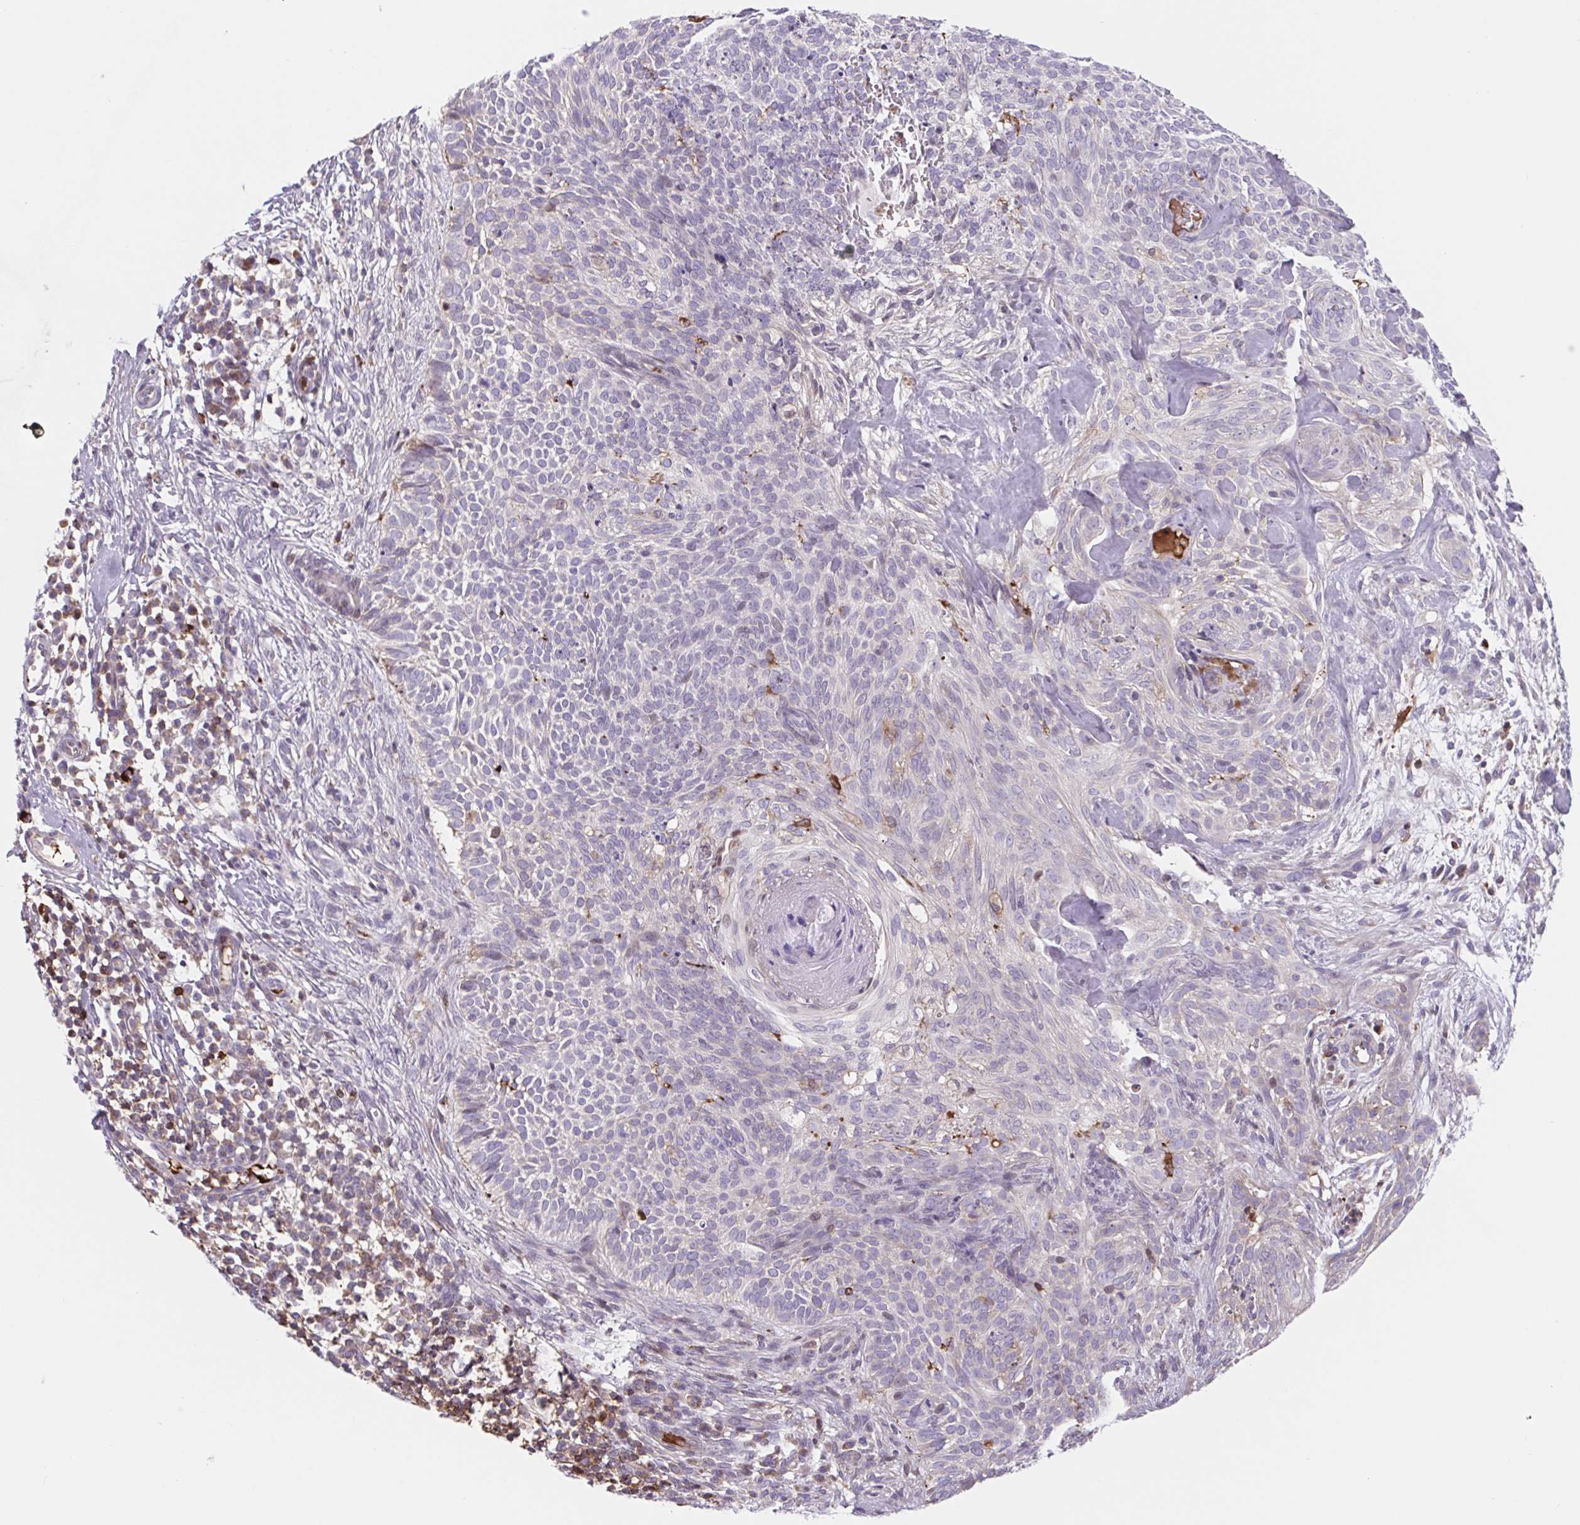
{"staining": {"intensity": "negative", "quantity": "none", "location": "none"}, "tissue": "skin cancer", "cell_type": "Tumor cells", "image_type": "cancer", "snomed": [{"axis": "morphology", "description": "Basal cell carcinoma"}, {"axis": "topography", "description": "Skin"}, {"axis": "topography", "description": "Skin of face"}], "caption": "Micrograph shows no significant protein positivity in tumor cells of skin cancer (basal cell carcinoma).", "gene": "TPRG1", "patient": {"sex": "female", "age": 82}}